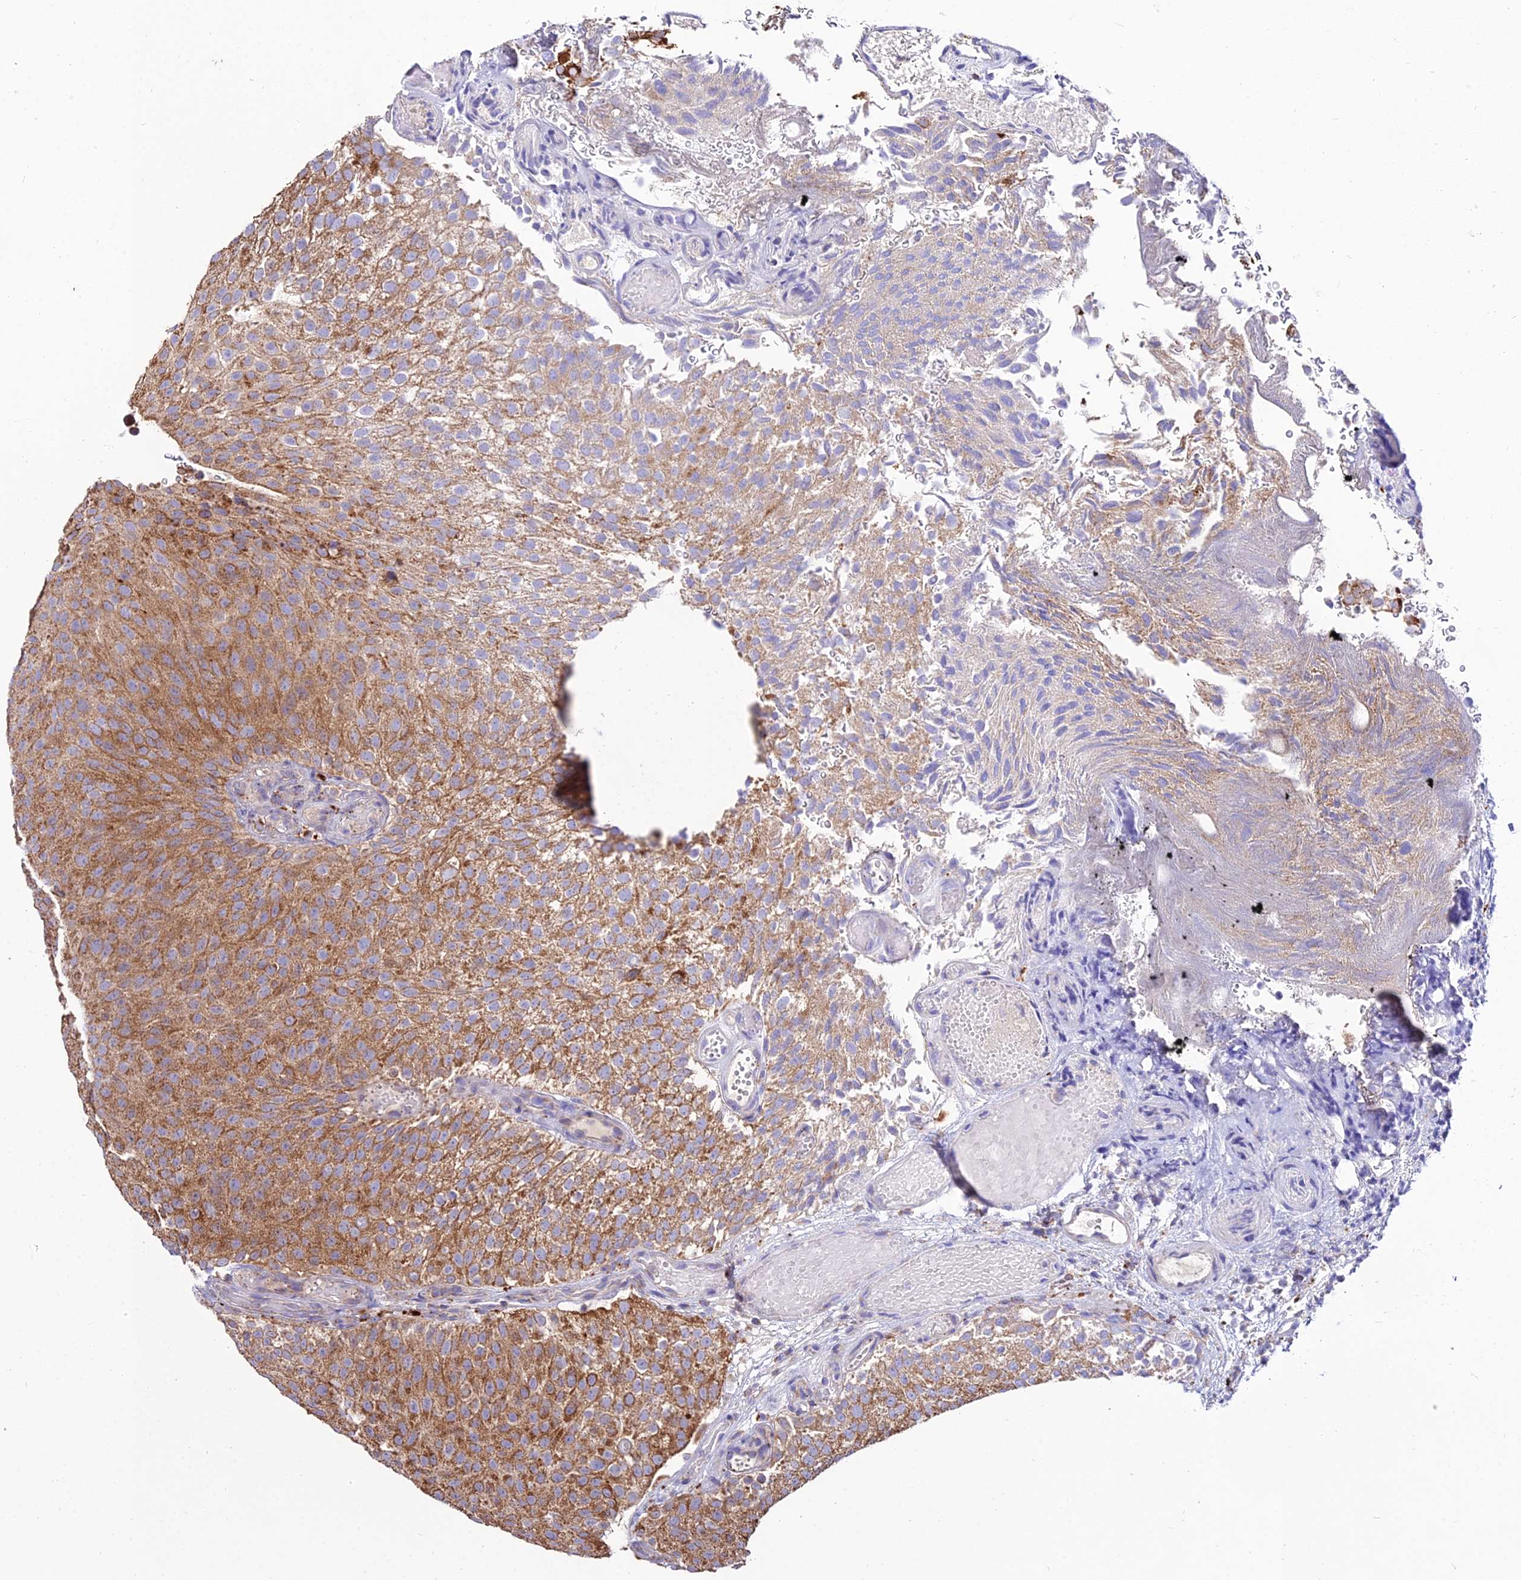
{"staining": {"intensity": "moderate", "quantity": ">75%", "location": "cytoplasmic/membranous"}, "tissue": "urothelial cancer", "cell_type": "Tumor cells", "image_type": "cancer", "snomed": [{"axis": "morphology", "description": "Urothelial carcinoma, Low grade"}, {"axis": "topography", "description": "Urinary bladder"}], "caption": "An image showing moderate cytoplasmic/membranous staining in approximately >75% of tumor cells in urothelial carcinoma (low-grade), as visualized by brown immunohistochemical staining.", "gene": "PNLIPRP3", "patient": {"sex": "male", "age": 78}}